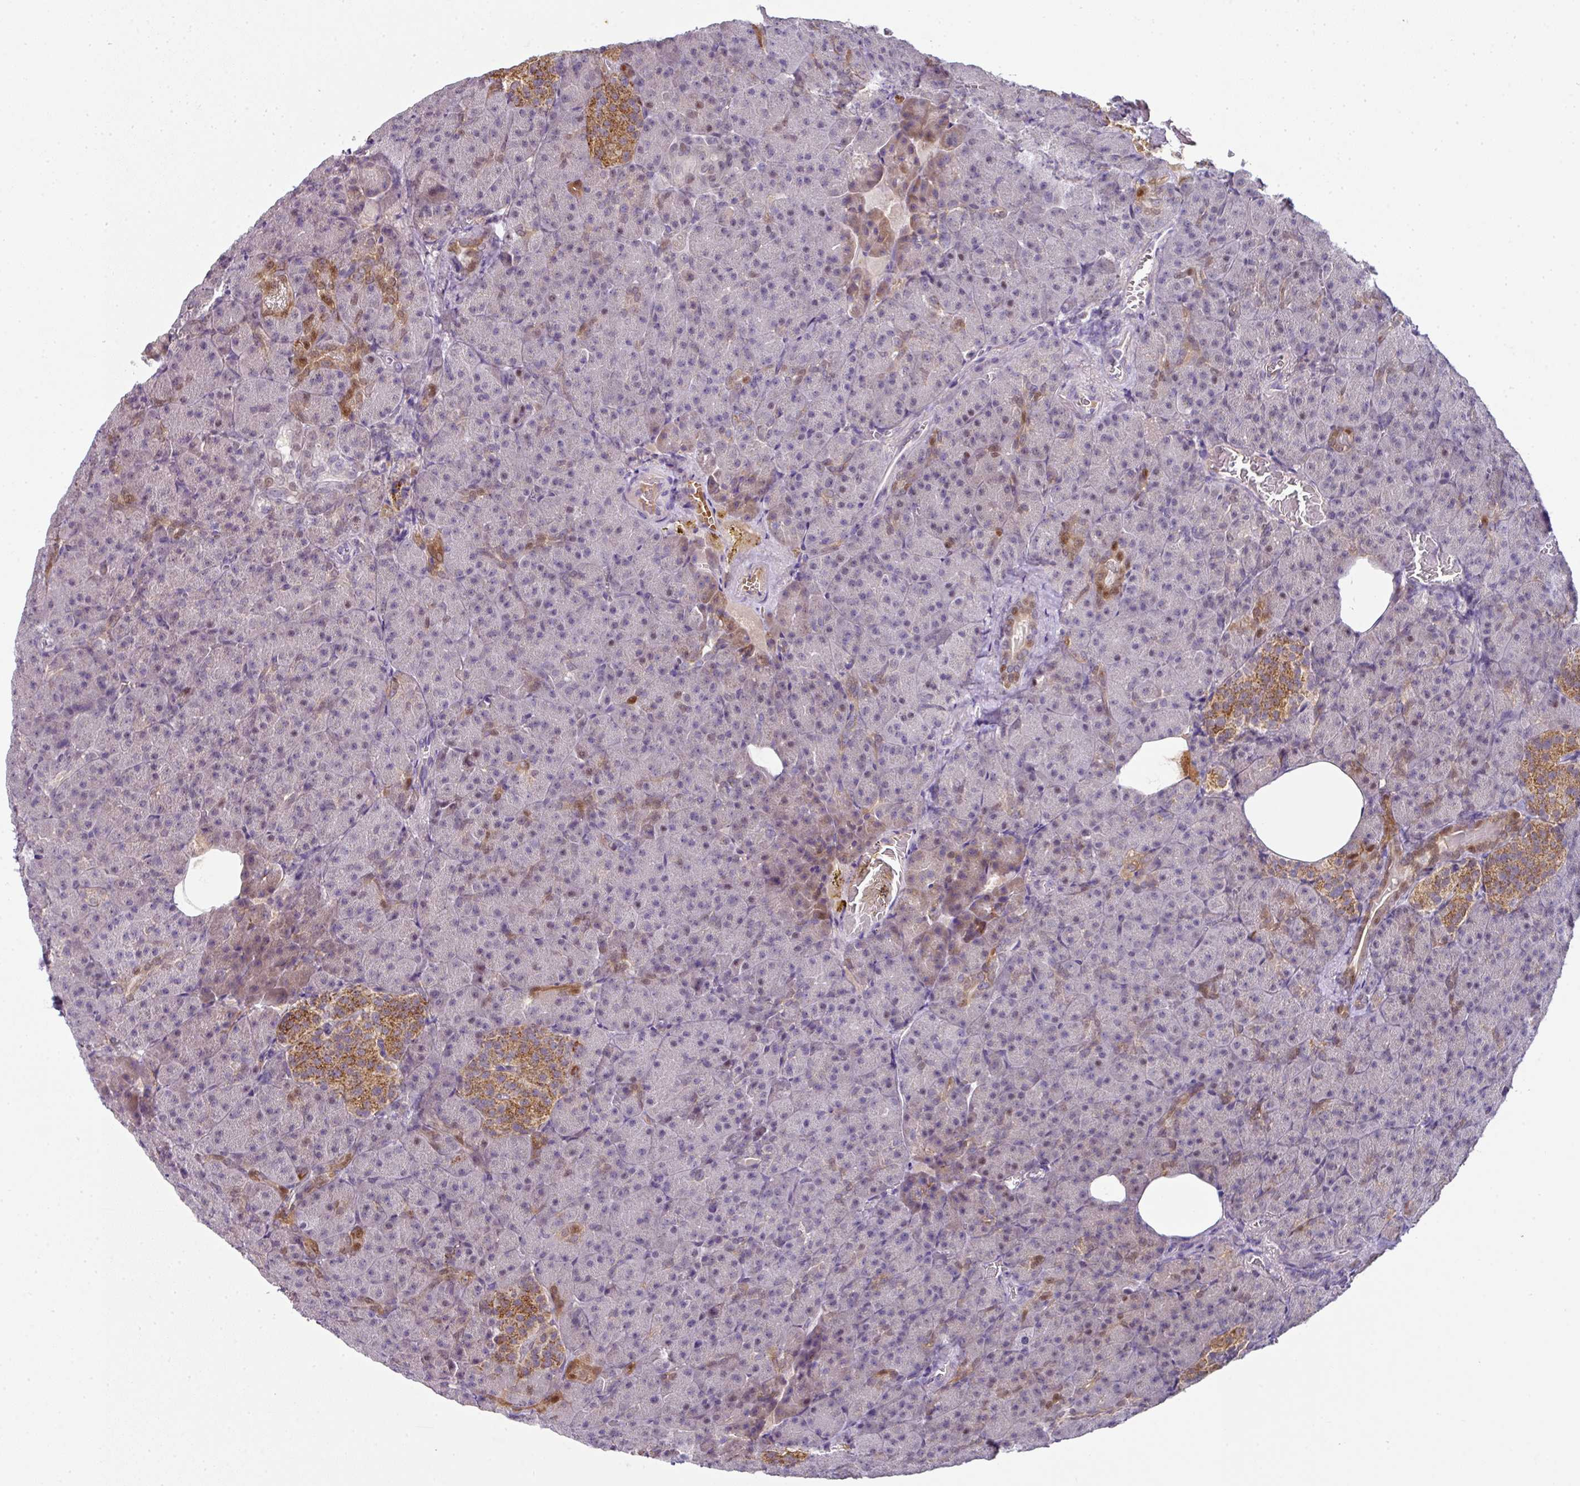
{"staining": {"intensity": "moderate", "quantity": "<25%", "location": "cytoplasmic/membranous,nuclear"}, "tissue": "pancreas", "cell_type": "Exocrine glandular cells", "image_type": "normal", "snomed": [{"axis": "morphology", "description": "Normal tissue, NOS"}, {"axis": "topography", "description": "Pancreas"}], "caption": "DAB (3,3'-diaminobenzidine) immunohistochemical staining of normal pancreas displays moderate cytoplasmic/membranous,nuclear protein expression in approximately <25% of exocrine glandular cells. (Brightfield microscopy of DAB IHC at high magnification).", "gene": "ANKRD18A", "patient": {"sex": "female", "age": 74}}